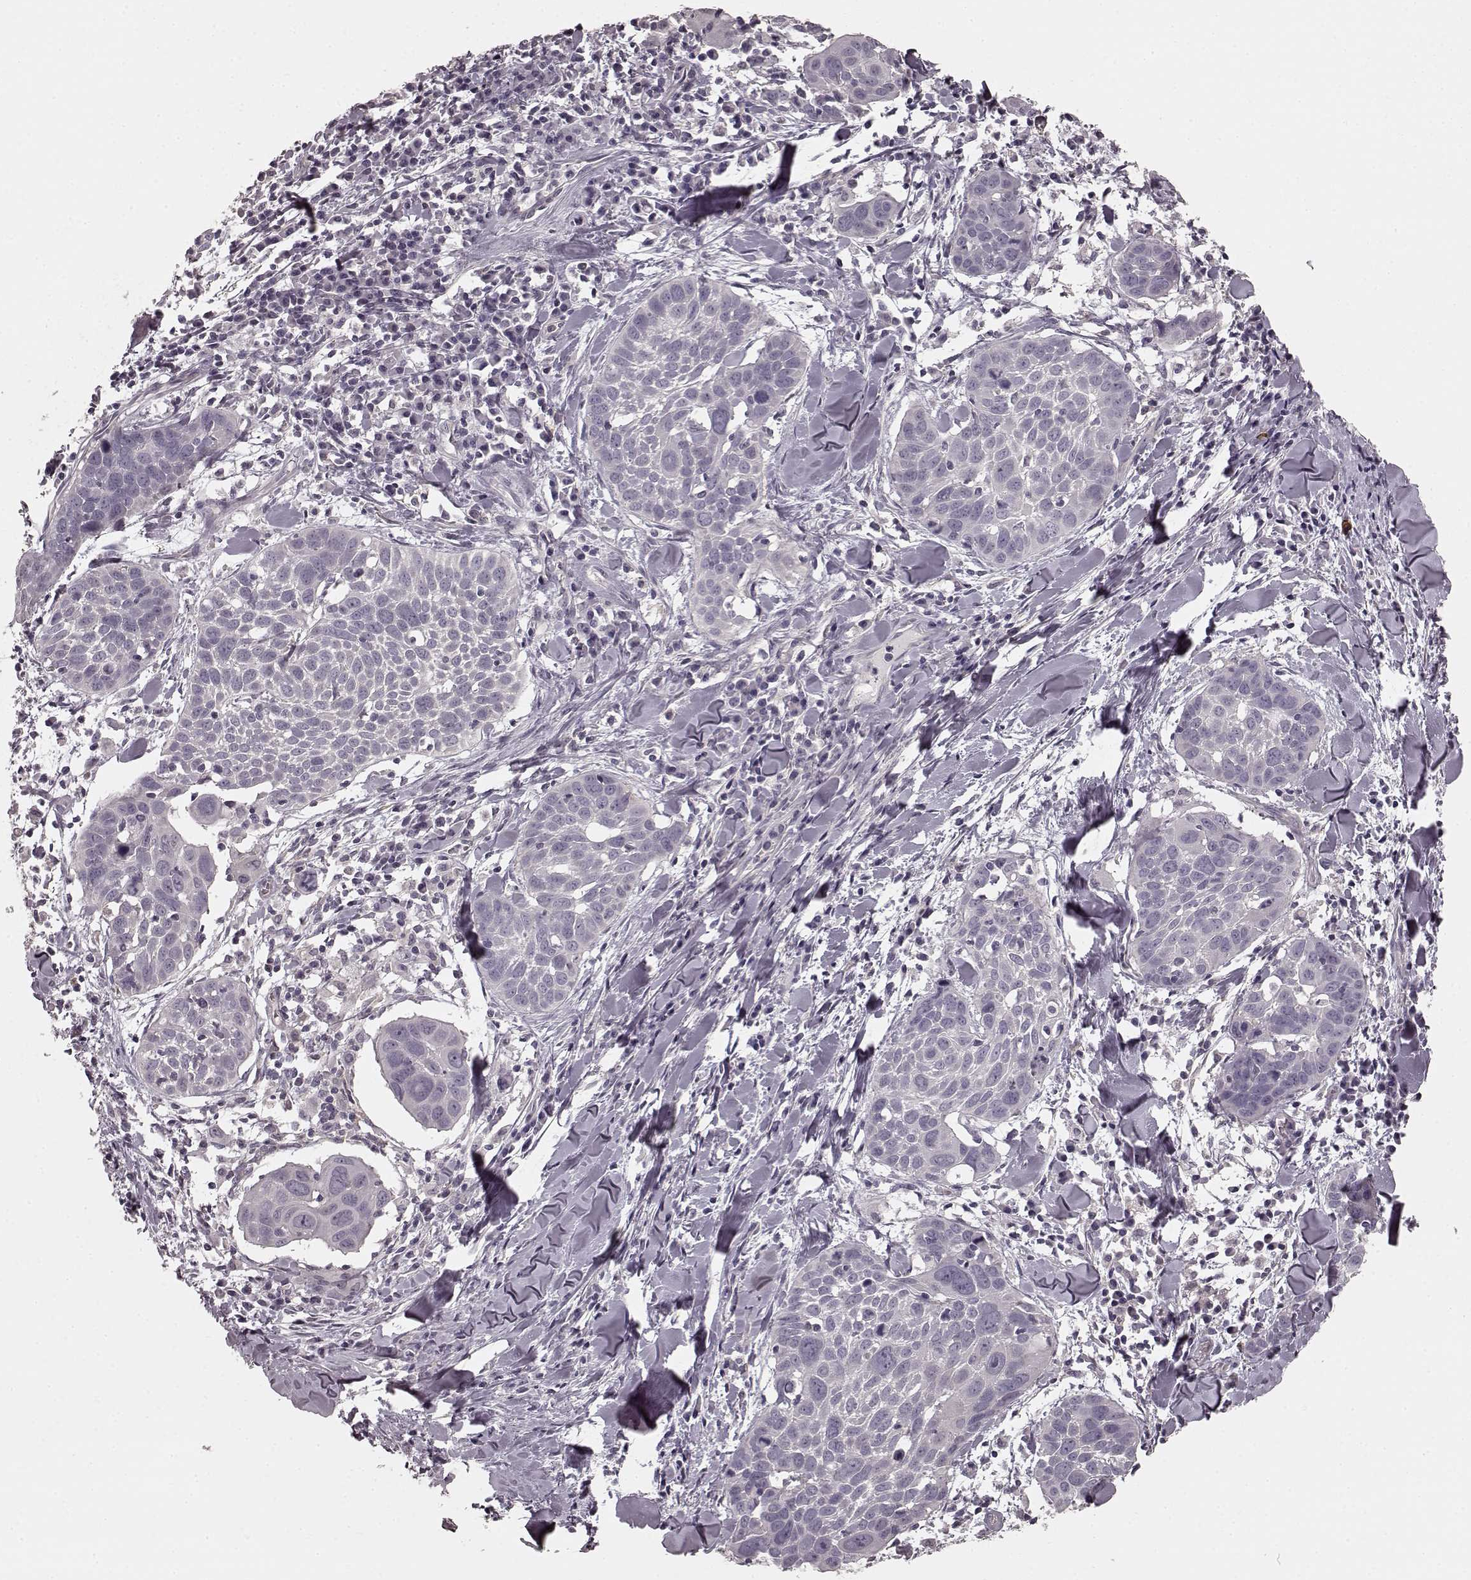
{"staining": {"intensity": "negative", "quantity": "none", "location": "none"}, "tissue": "lung cancer", "cell_type": "Tumor cells", "image_type": "cancer", "snomed": [{"axis": "morphology", "description": "Squamous cell carcinoma, NOS"}, {"axis": "topography", "description": "Lung"}], "caption": "Image shows no significant protein positivity in tumor cells of squamous cell carcinoma (lung).", "gene": "PRKCE", "patient": {"sex": "male", "age": 57}}